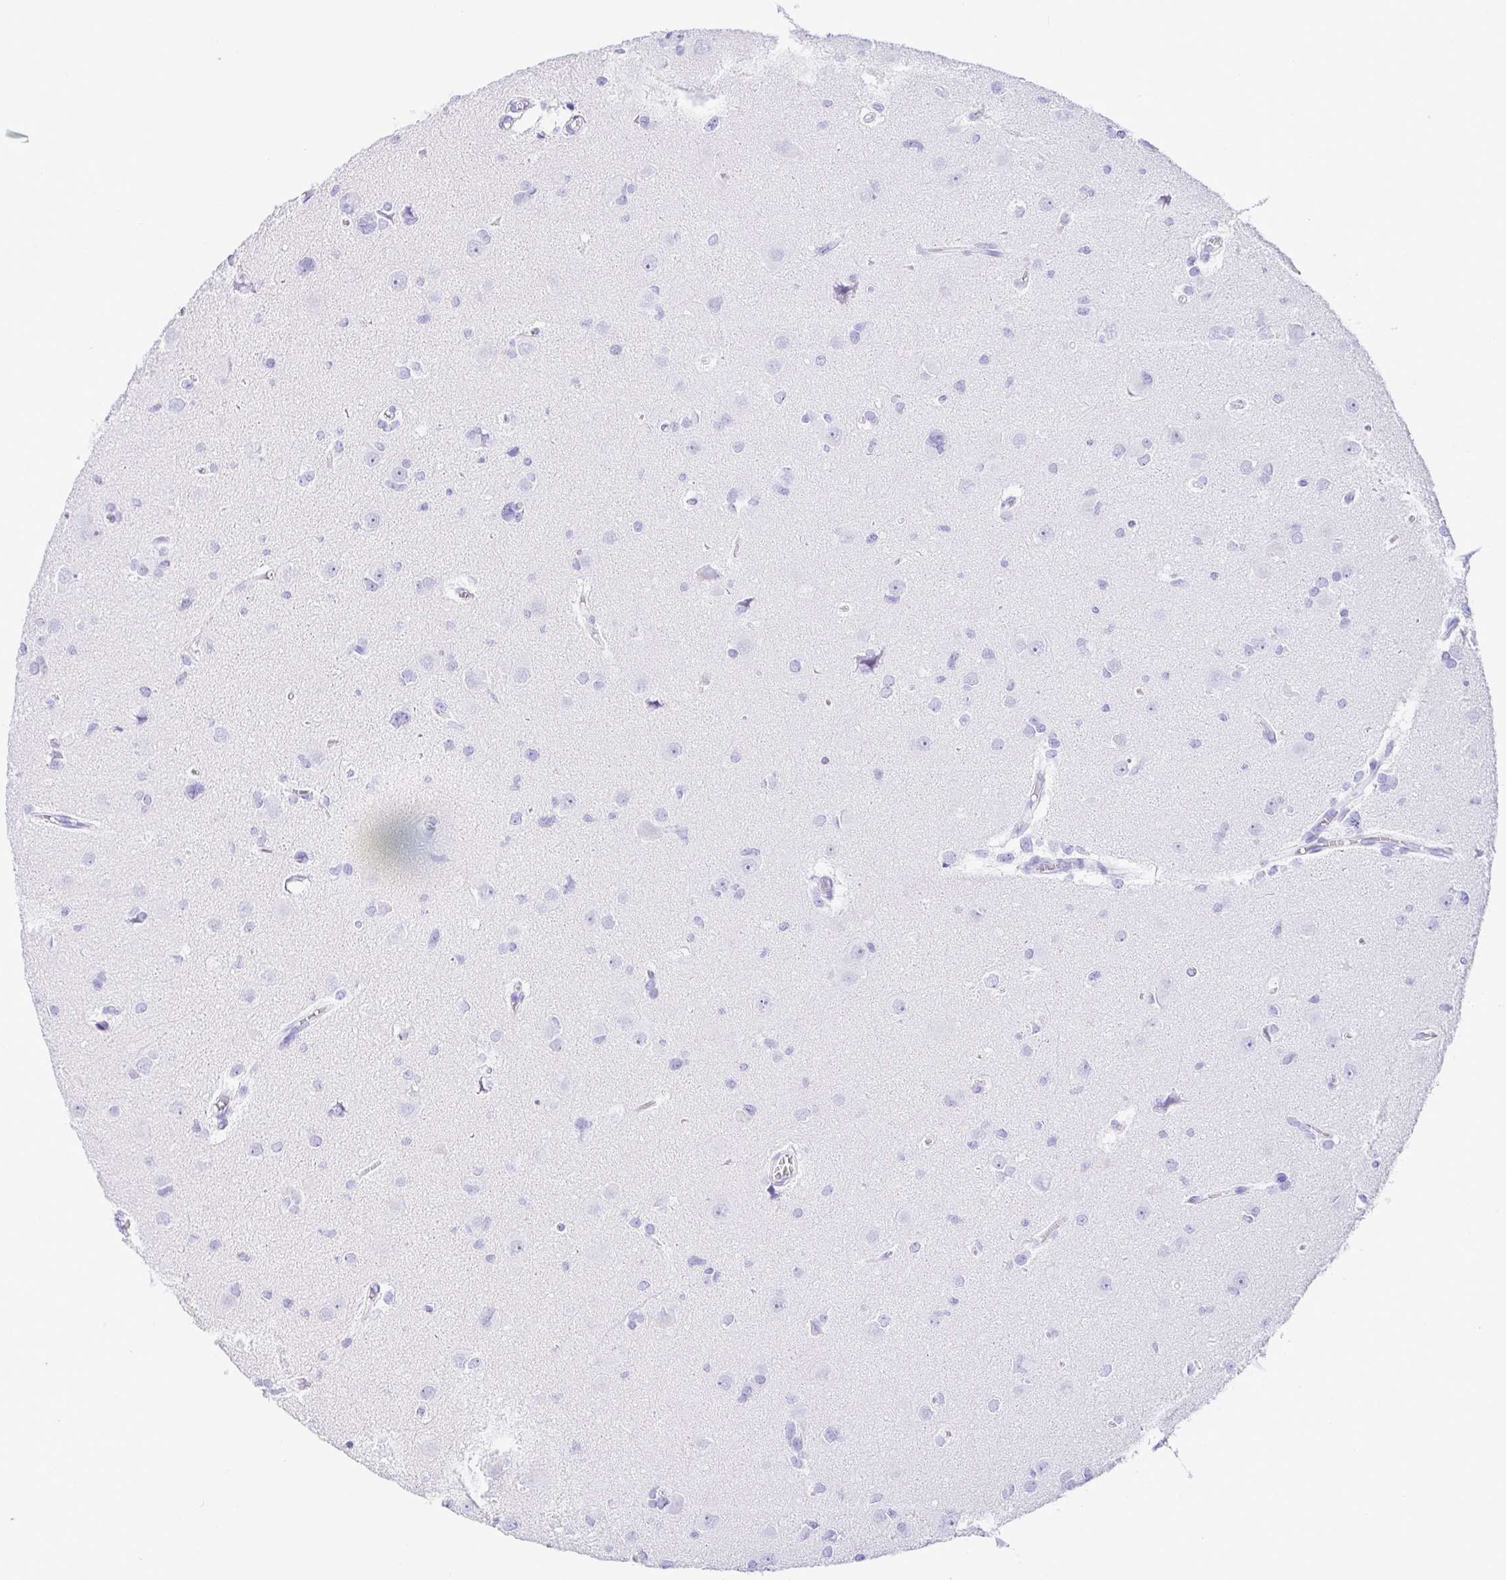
{"staining": {"intensity": "negative", "quantity": "none", "location": "none"}, "tissue": "glioma", "cell_type": "Tumor cells", "image_type": "cancer", "snomed": [{"axis": "morphology", "description": "Glioma, malignant, High grade"}, {"axis": "topography", "description": "Brain"}], "caption": "DAB (3,3'-diaminobenzidine) immunohistochemical staining of human malignant glioma (high-grade) demonstrates no significant expression in tumor cells.", "gene": "CD5", "patient": {"sex": "male", "age": 23}}